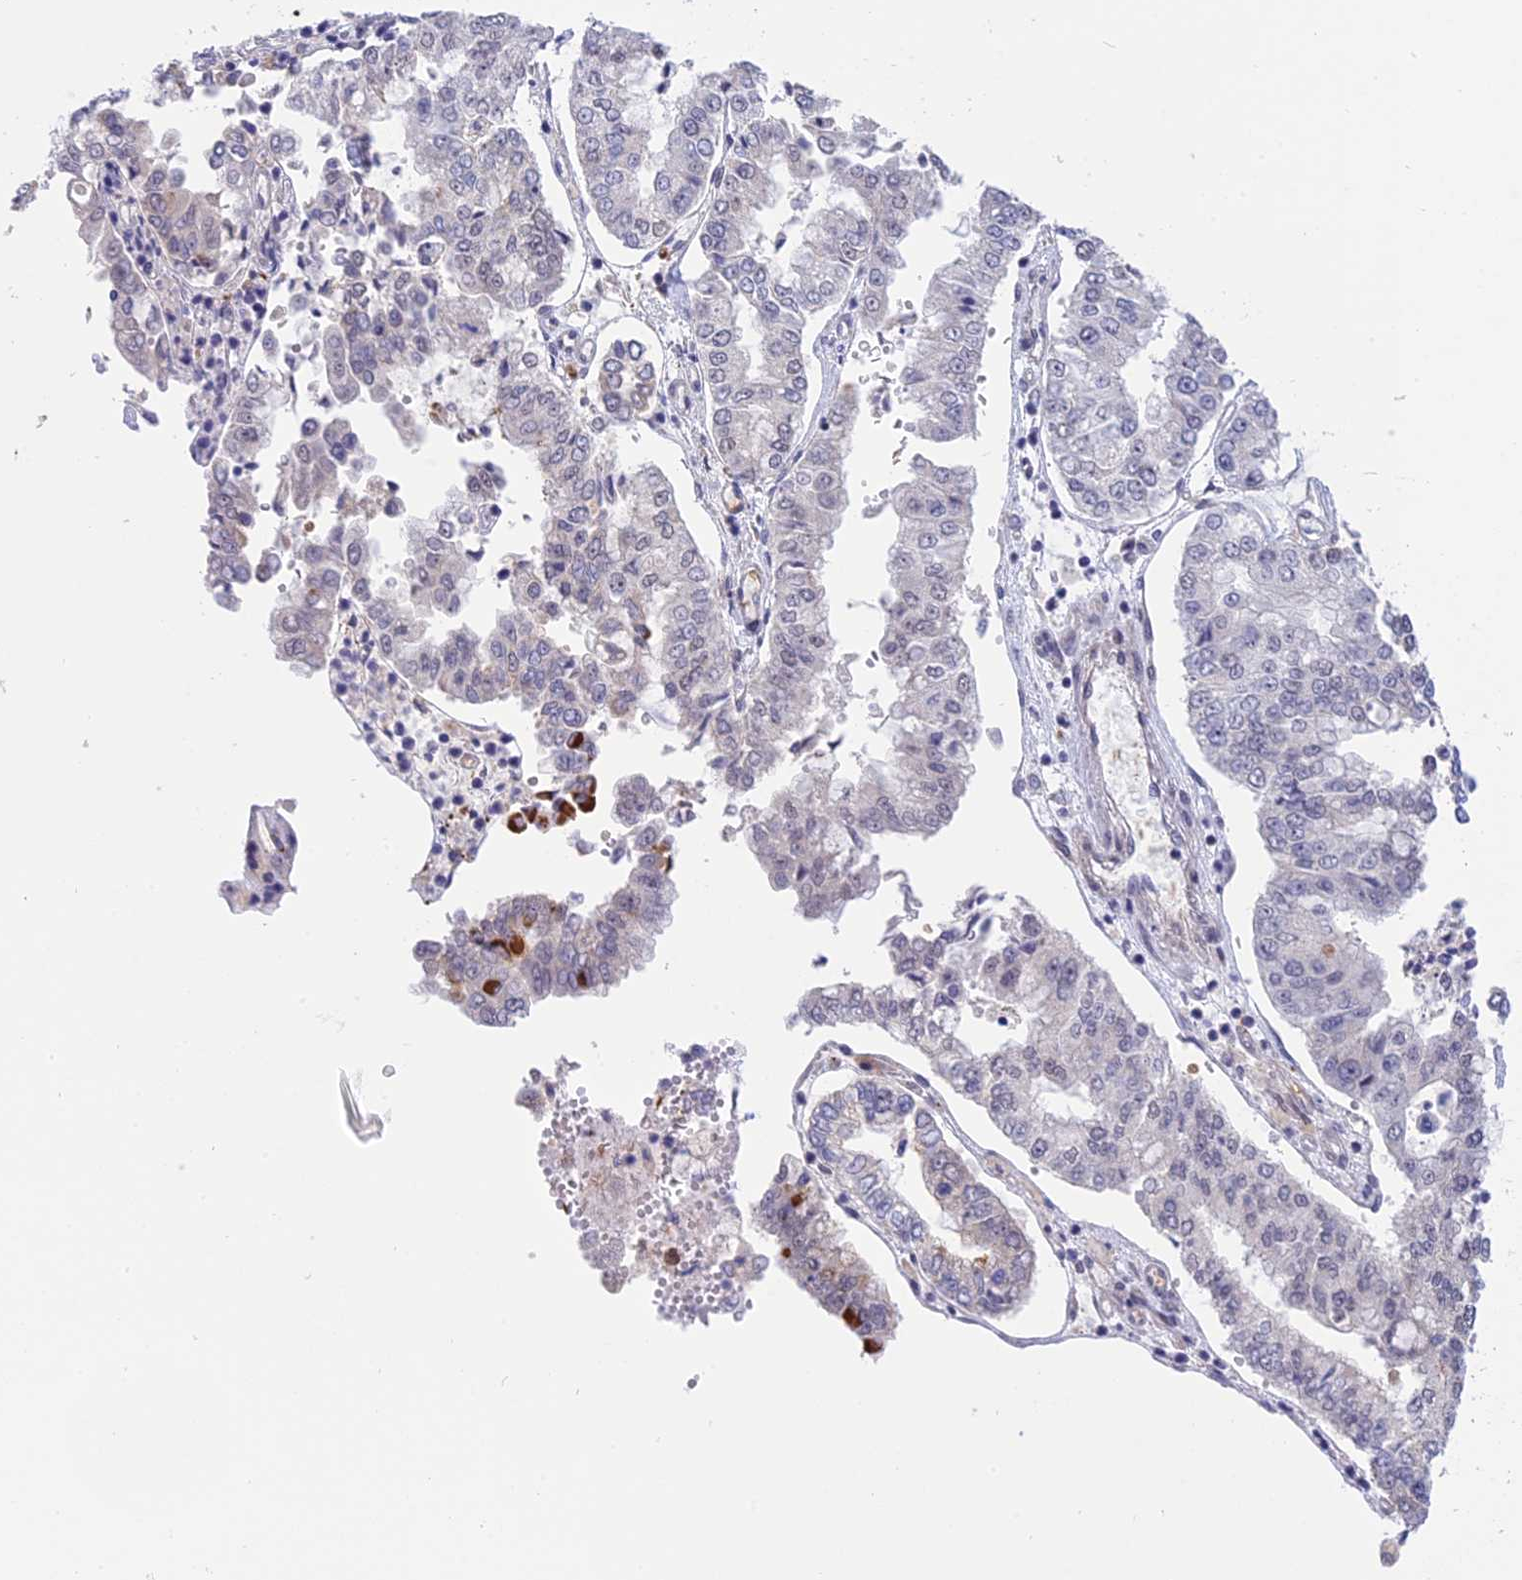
{"staining": {"intensity": "negative", "quantity": "none", "location": "none"}, "tissue": "stomach cancer", "cell_type": "Tumor cells", "image_type": "cancer", "snomed": [{"axis": "morphology", "description": "Adenocarcinoma, NOS"}, {"axis": "topography", "description": "Stomach"}], "caption": "Micrograph shows no protein positivity in tumor cells of stomach cancer (adenocarcinoma) tissue.", "gene": "KCTD14", "patient": {"sex": "male", "age": 76}}